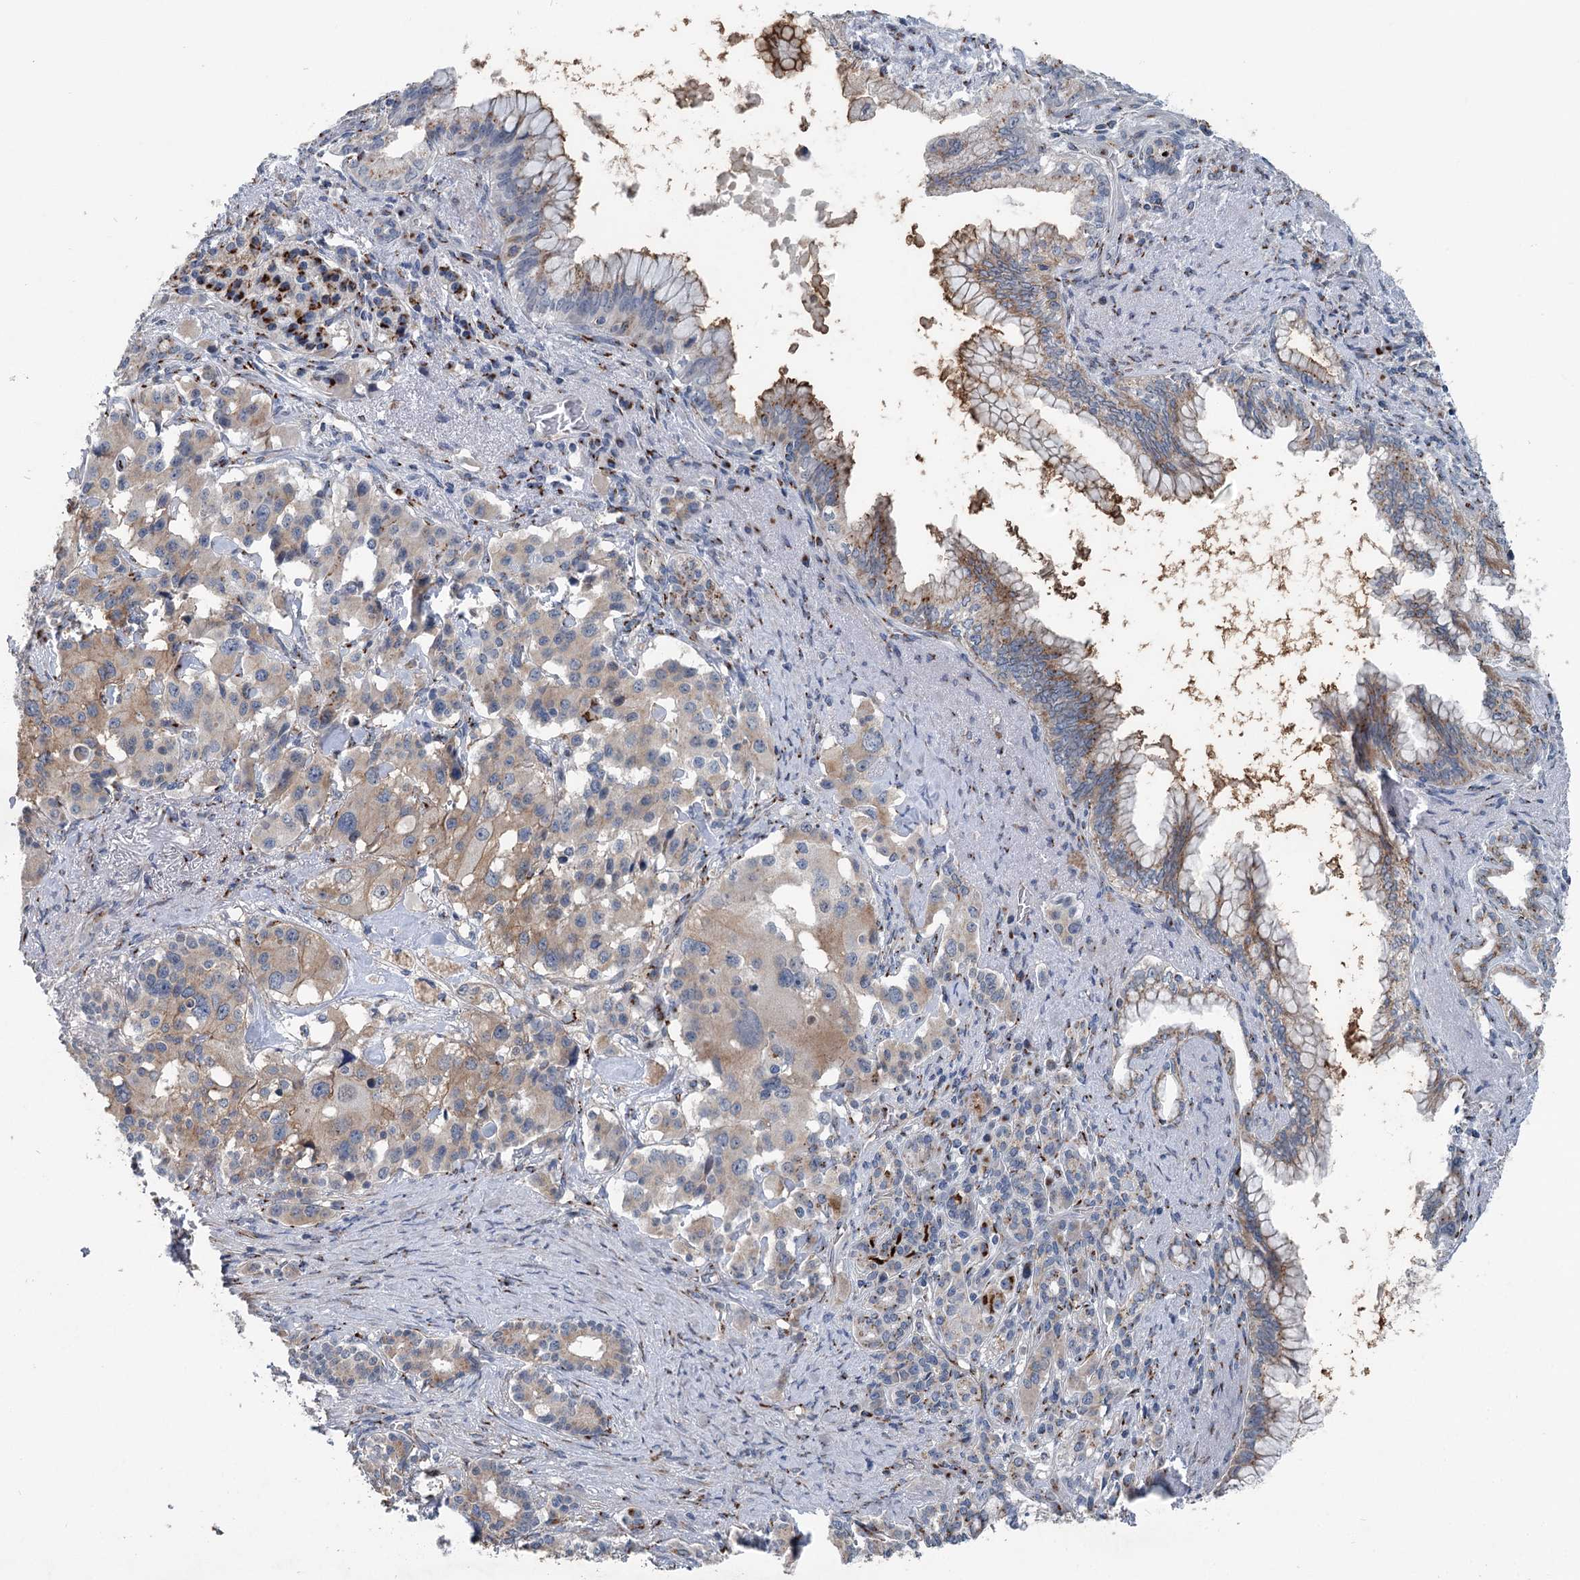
{"staining": {"intensity": "weak", "quantity": "25%-75%", "location": "cytoplasmic/membranous"}, "tissue": "pancreatic cancer", "cell_type": "Tumor cells", "image_type": "cancer", "snomed": [{"axis": "morphology", "description": "Adenocarcinoma, NOS"}, {"axis": "topography", "description": "Pancreas"}], "caption": "Immunohistochemical staining of human pancreatic cancer displays weak cytoplasmic/membranous protein staining in approximately 25%-75% of tumor cells.", "gene": "ITIH5", "patient": {"sex": "female", "age": 74}}